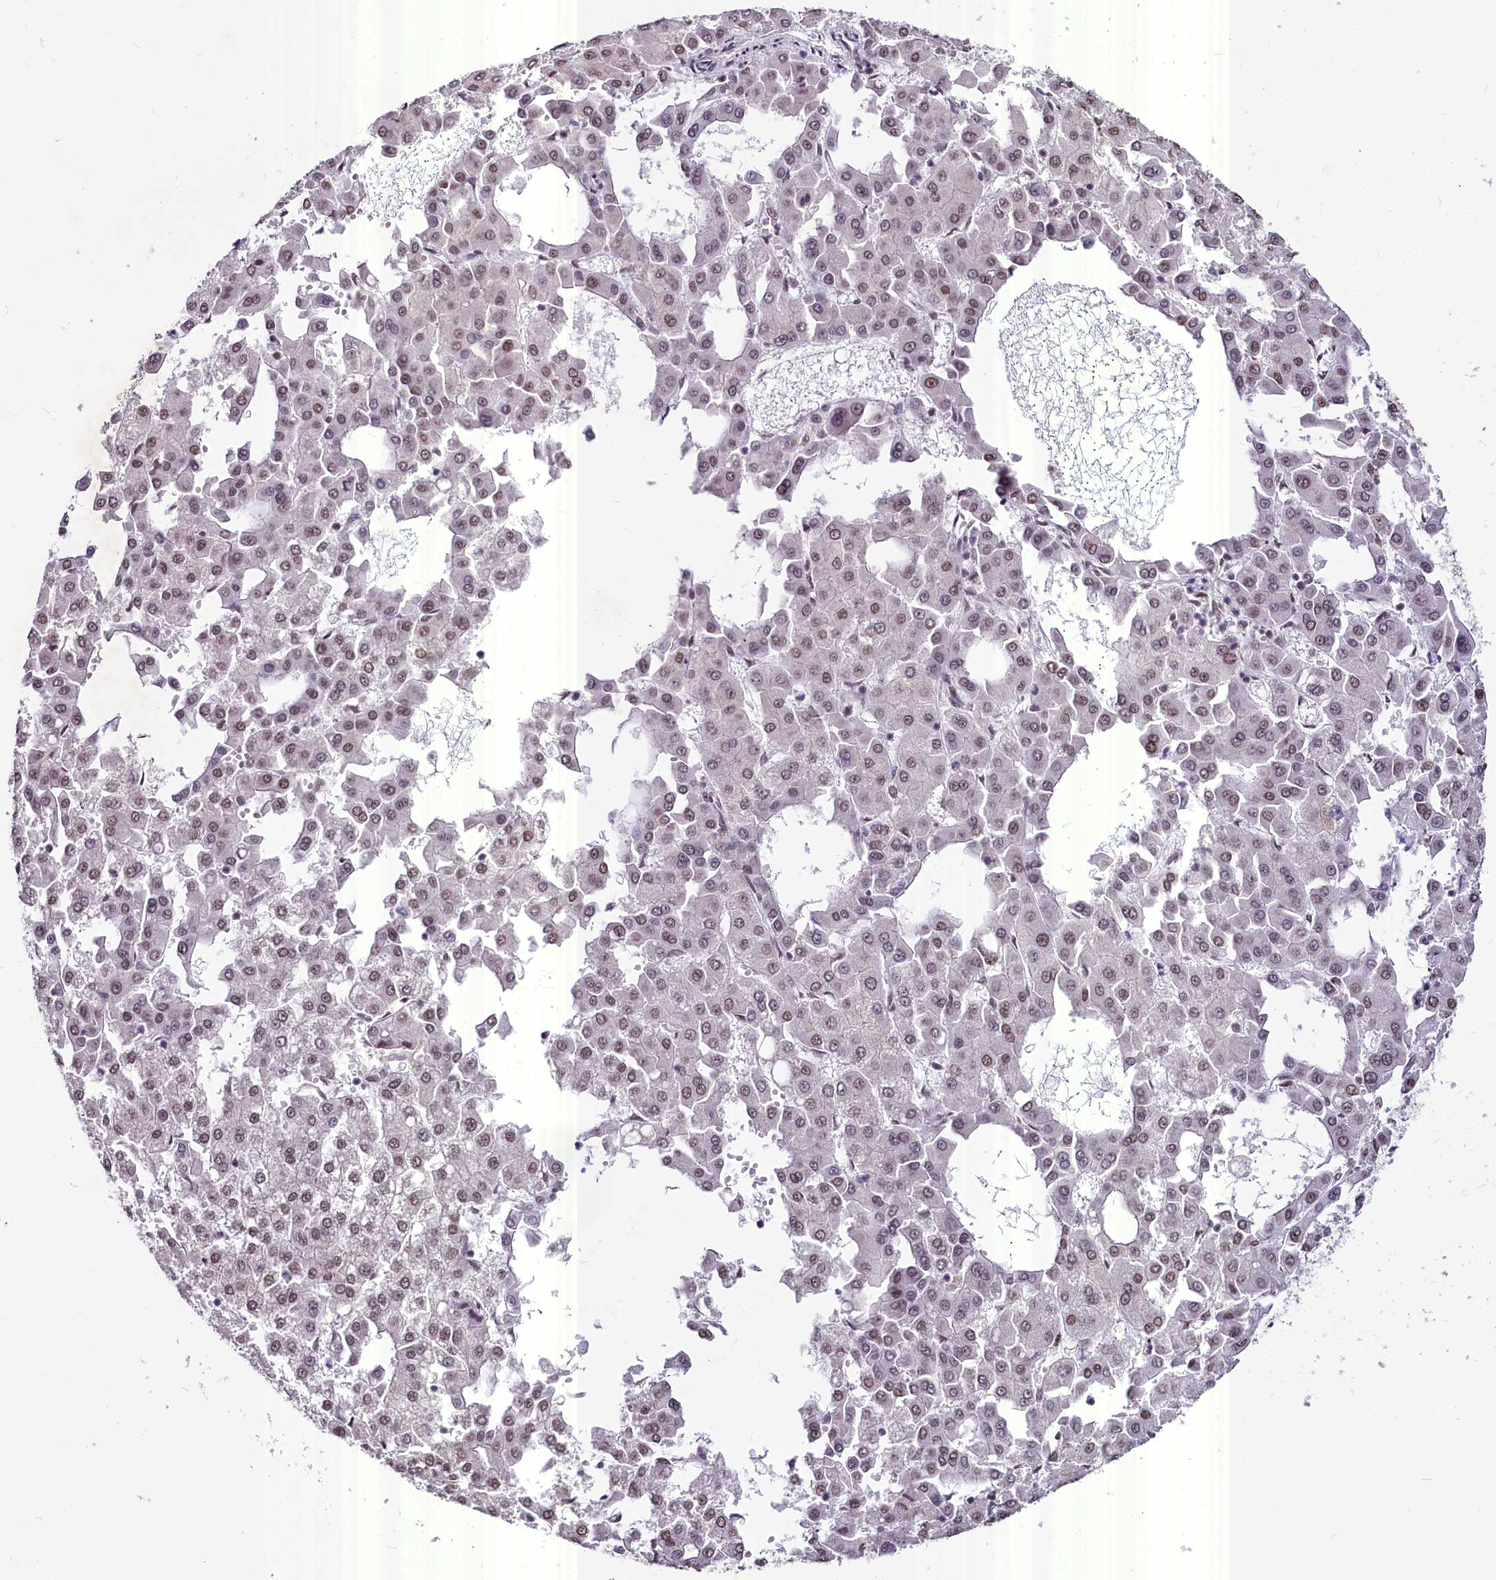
{"staining": {"intensity": "weak", "quantity": ">75%", "location": "nuclear"}, "tissue": "liver cancer", "cell_type": "Tumor cells", "image_type": "cancer", "snomed": [{"axis": "morphology", "description": "Carcinoma, Hepatocellular, NOS"}, {"axis": "topography", "description": "Liver"}], "caption": "This is an image of immunohistochemistry (IHC) staining of liver hepatocellular carcinoma, which shows weak expression in the nuclear of tumor cells.", "gene": "PARPBP", "patient": {"sex": "male", "age": 47}}